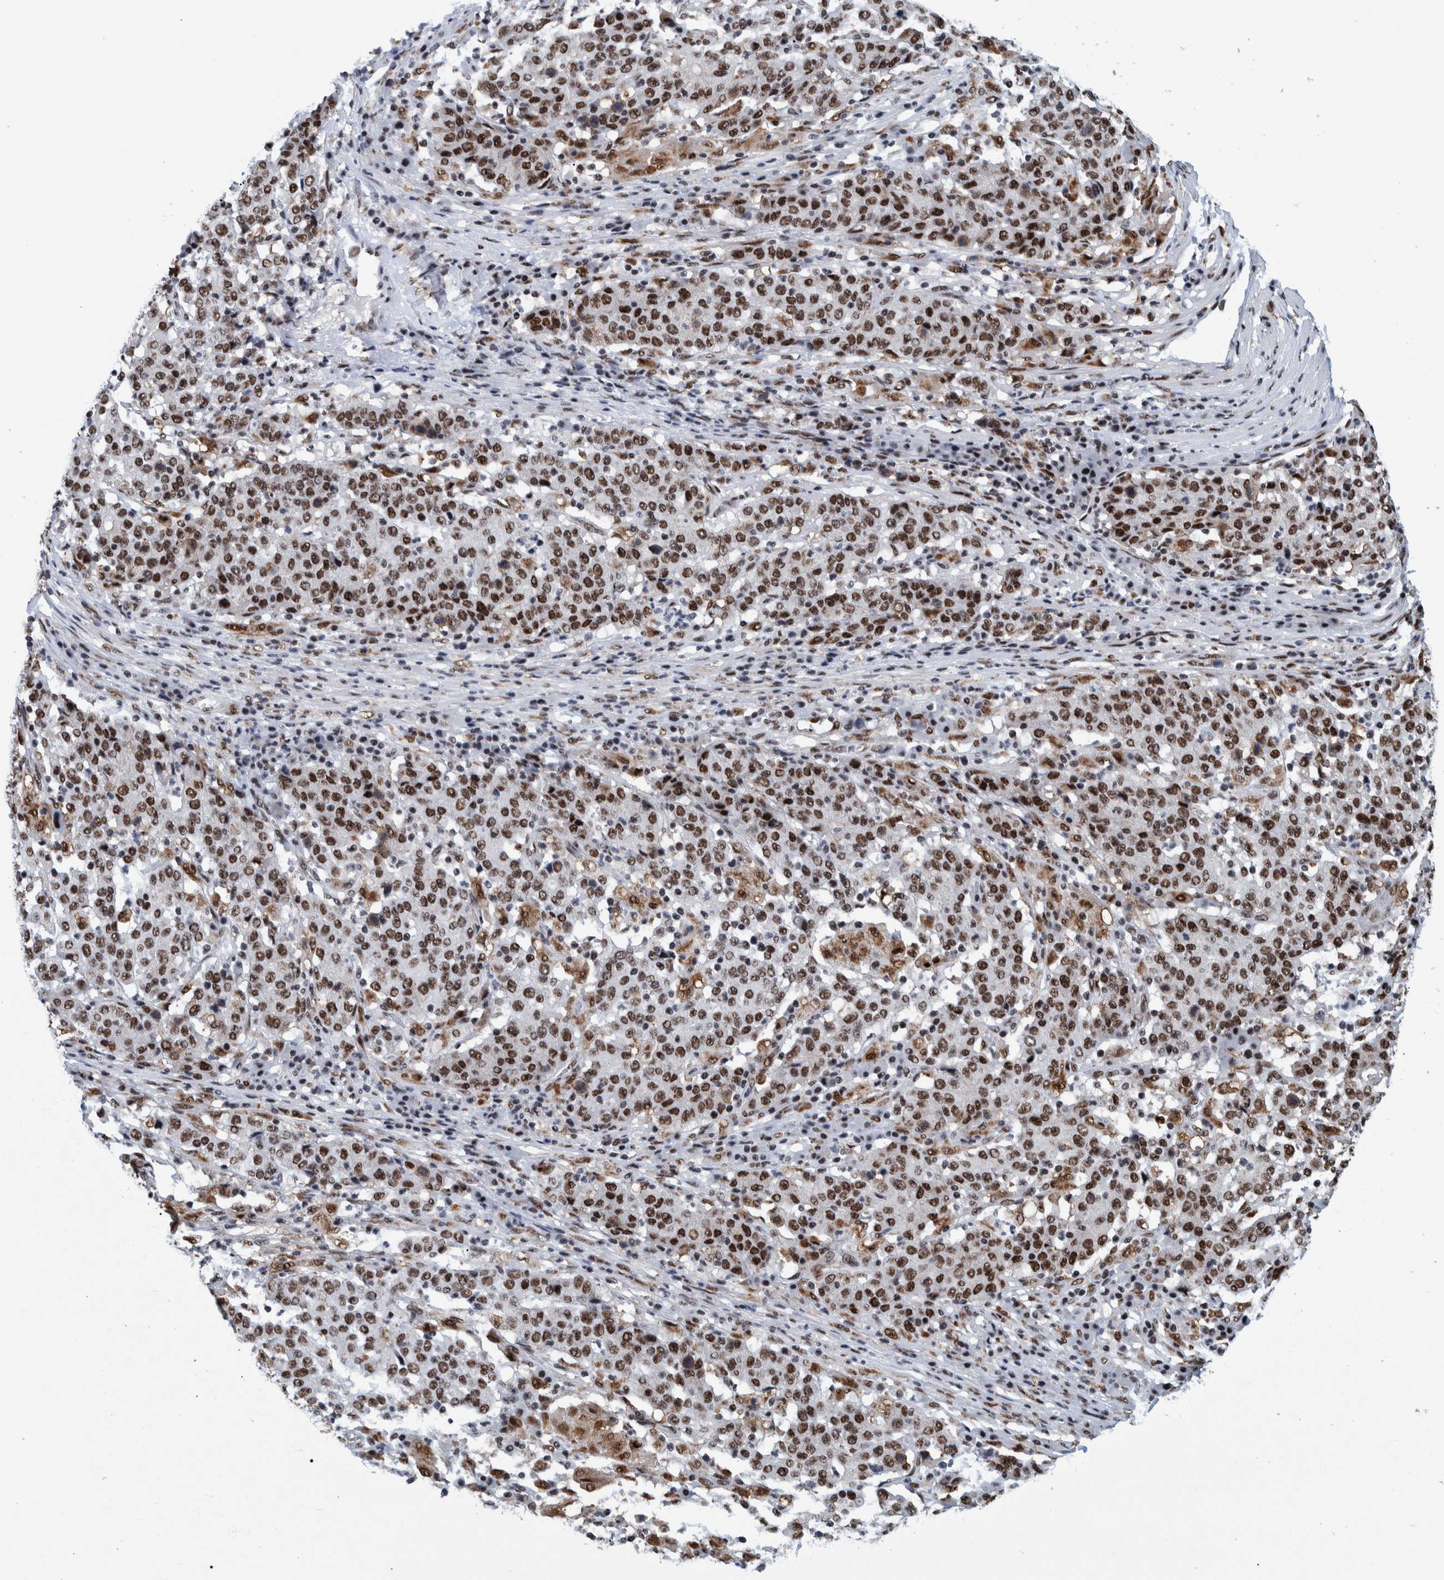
{"staining": {"intensity": "strong", "quantity": ">75%", "location": "nuclear"}, "tissue": "stomach cancer", "cell_type": "Tumor cells", "image_type": "cancer", "snomed": [{"axis": "morphology", "description": "Adenocarcinoma, NOS"}, {"axis": "topography", "description": "Stomach"}], "caption": "A brown stain highlights strong nuclear expression of a protein in human stomach adenocarcinoma tumor cells.", "gene": "EFTUD2", "patient": {"sex": "male", "age": 59}}